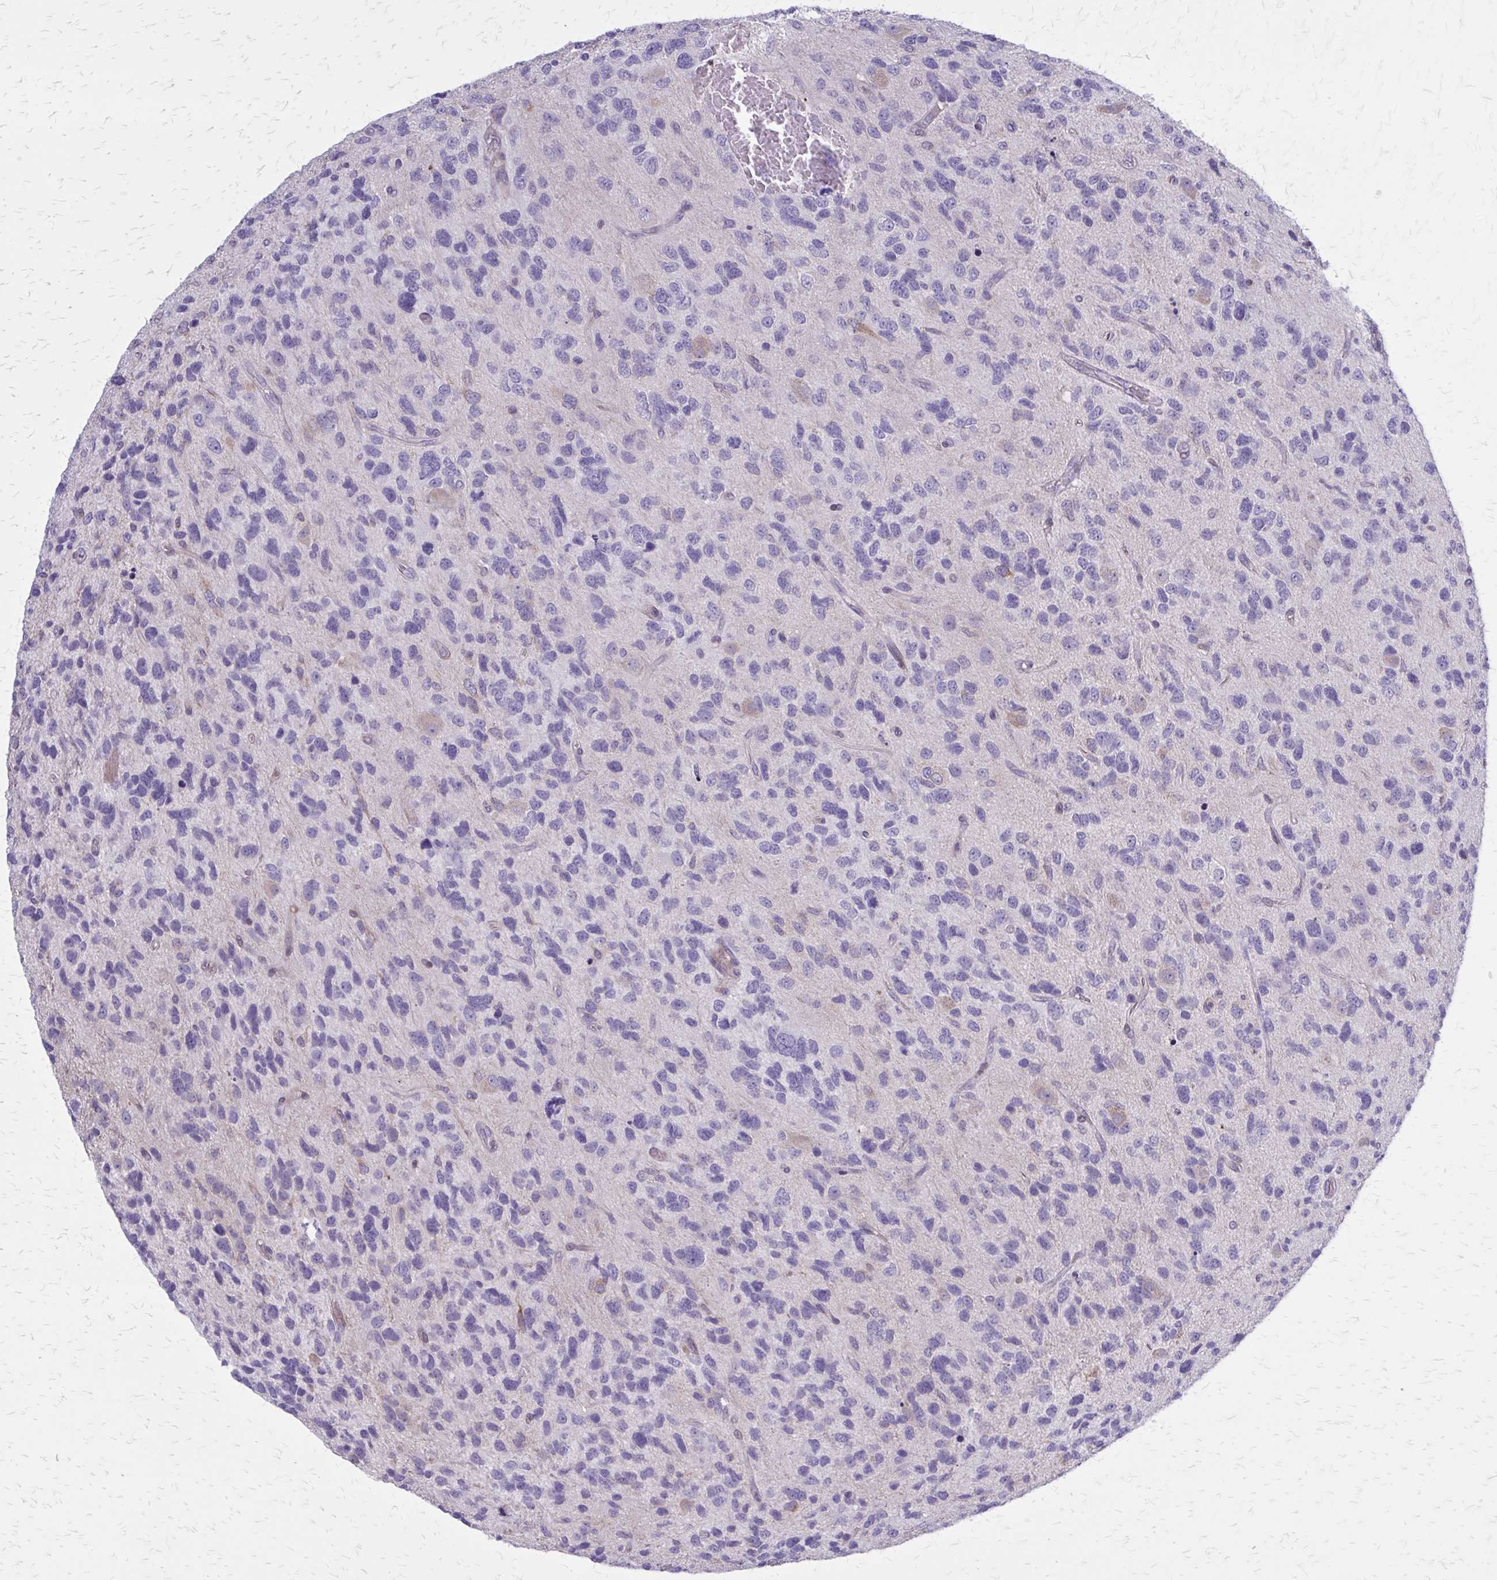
{"staining": {"intensity": "negative", "quantity": "none", "location": "none"}, "tissue": "glioma", "cell_type": "Tumor cells", "image_type": "cancer", "snomed": [{"axis": "morphology", "description": "Glioma, malignant, High grade"}, {"axis": "topography", "description": "Brain"}], "caption": "High magnification brightfield microscopy of glioma stained with DAB (3,3'-diaminobenzidine) (brown) and counterstained with hematoxylin (blue): tumor cells show no significant staining. (DAB (3,3'-diaminobenzidine) immunohistochemistry (IHC) with hematoxylin counter stain).", "gene": "PITPNM1", "patient": {"sex": "female", "age": 58}}